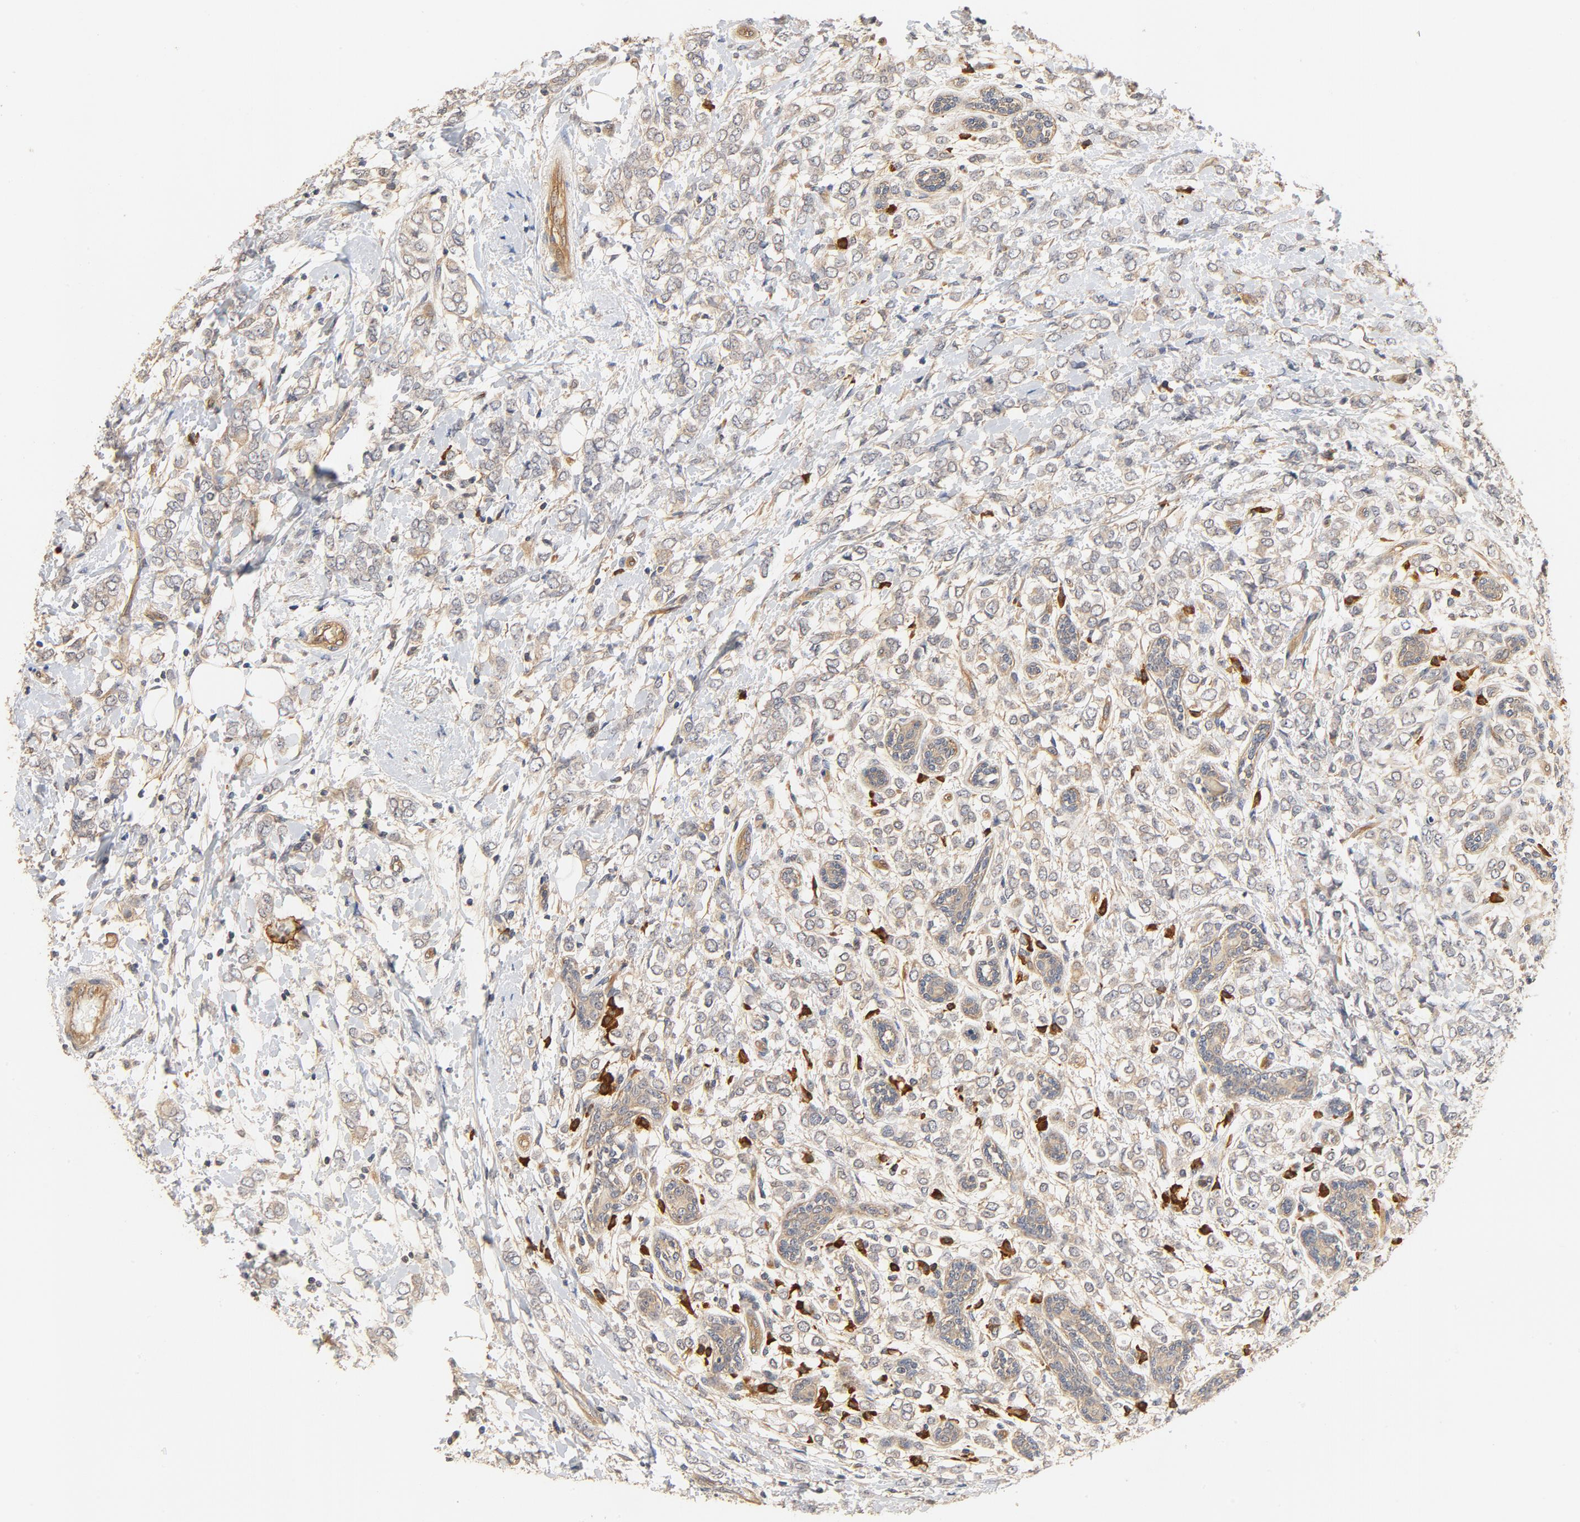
{"staining": {"intensity": "weak", "quantity": ">75%", "location": "cytoplasmic/membranous"}, "tissue": "breast cancer", "cell_type": "Tumor cells", "image_type": "cancer", "snomed": [{"axis": "morphology", "description": "Normal tissue, NOS"}, {"axis": "morphology", "description": "Lobular carcinoma"}, {"axis": "topography", "description": "Breast"}], "caption": "An image of breast lobular carcinoma stained for a protein reveals weak cytoplasmic/membranous brown staining in tumor cells.", "gene": "UBE2J1", "patient": {"sex": "female", "age": 47}}